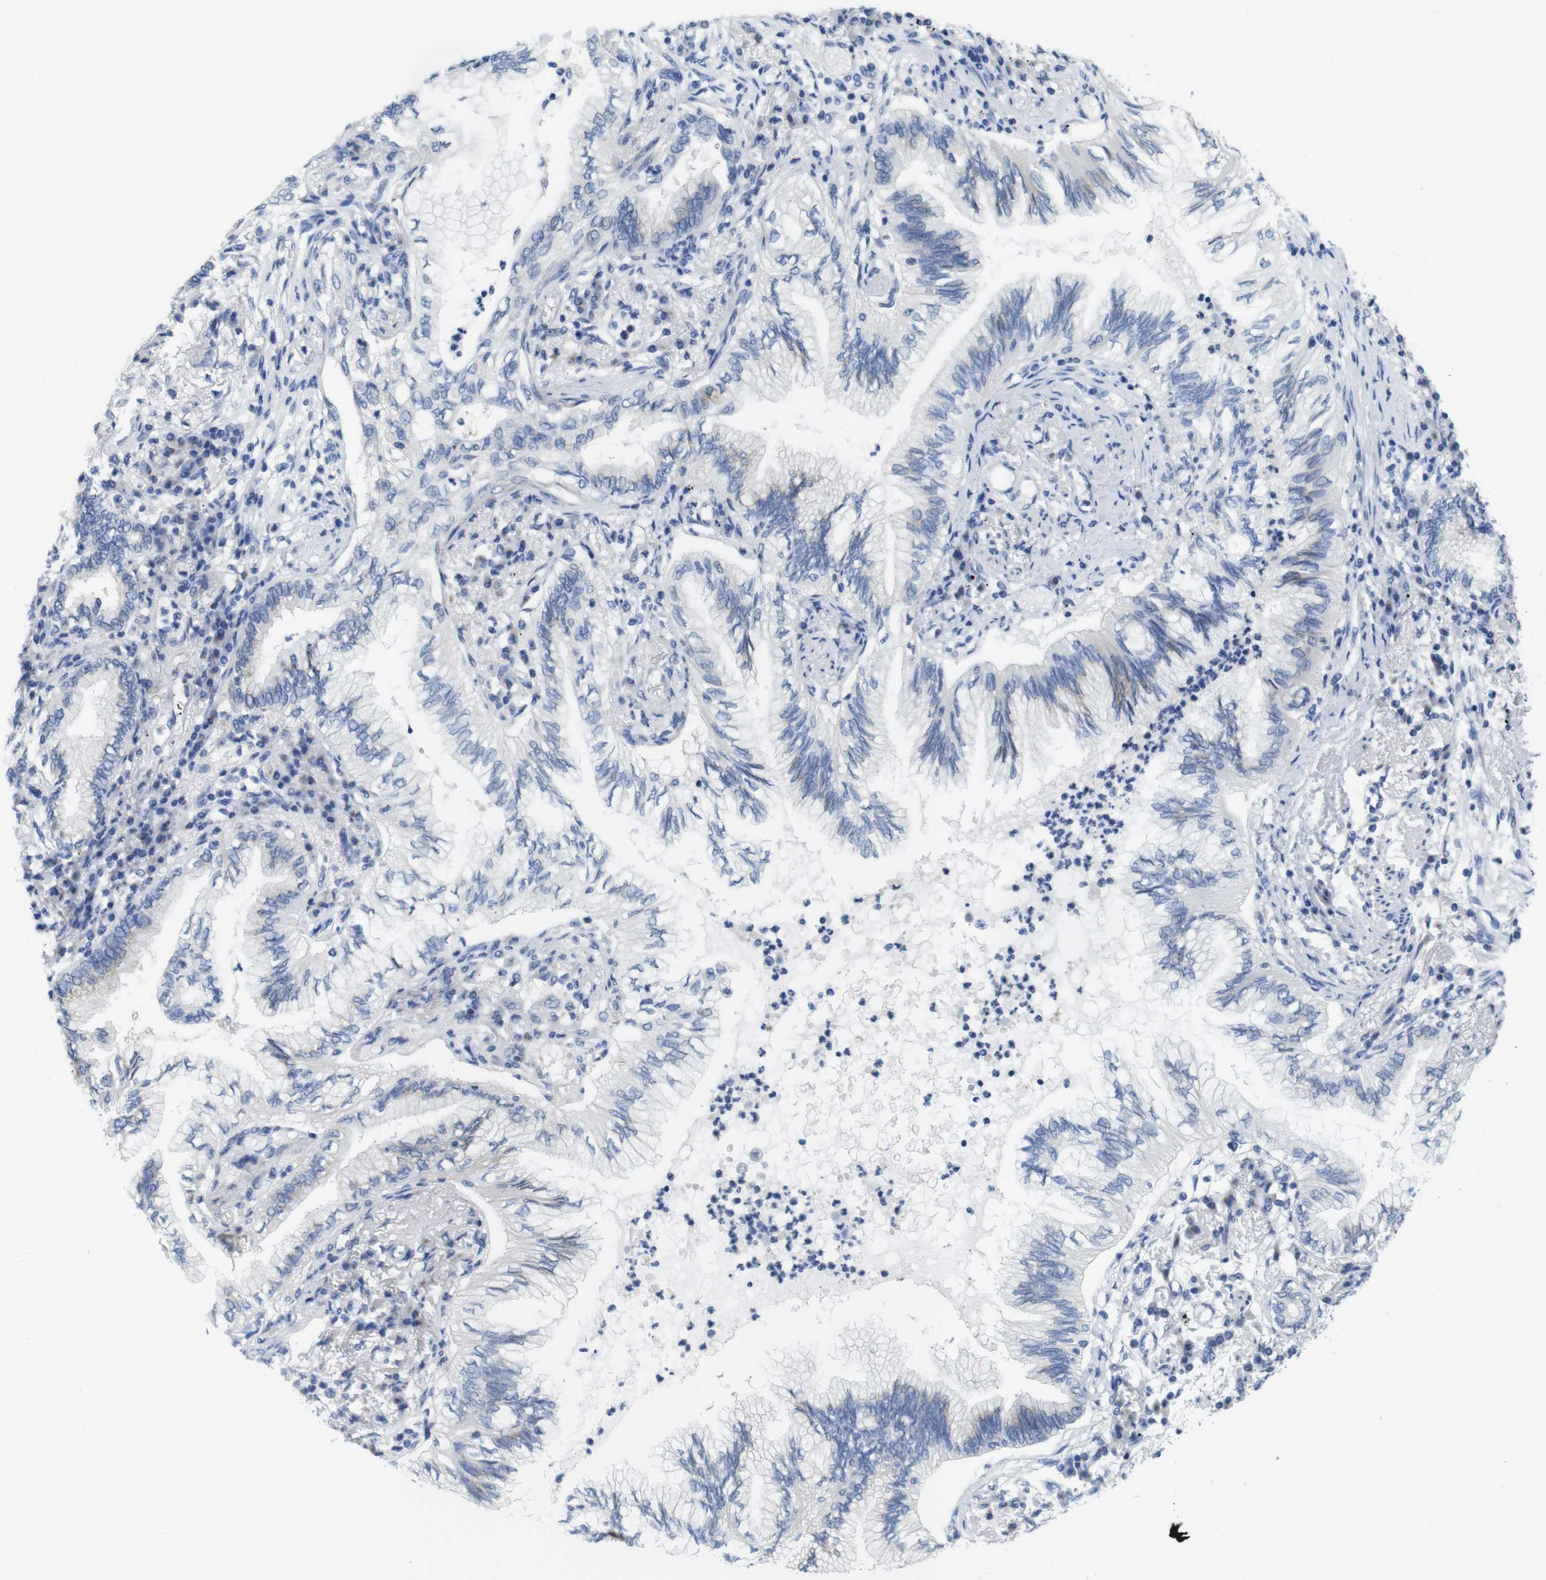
{"staining": {"intensity": "weak", "quantity": "<25%", "location": "cytoplasmic/membranous"}, "tissue": "lung cancer", "cell_type": "Tumor cells", "image_type": "cancer", "snomed": [{"axis": "morphology", "description": "Normal tissue, NOS"}, {"axis": "morphology", "description": "Adenocarcinoma, NOS"}, {"axis": "topography", "description": "Bronchus"}, {"axis": "topography", "description": "Lung"}], "caption": "A high-resolution photomicrograph shows immunohistochemistry staining of lung cancer, which demonstrates no significant positivity in tumor cells. (DAB immunohistochemistry, high magnification).", "gene": "GOLGA2", "patient": {"sex": "female", "age": 70}}